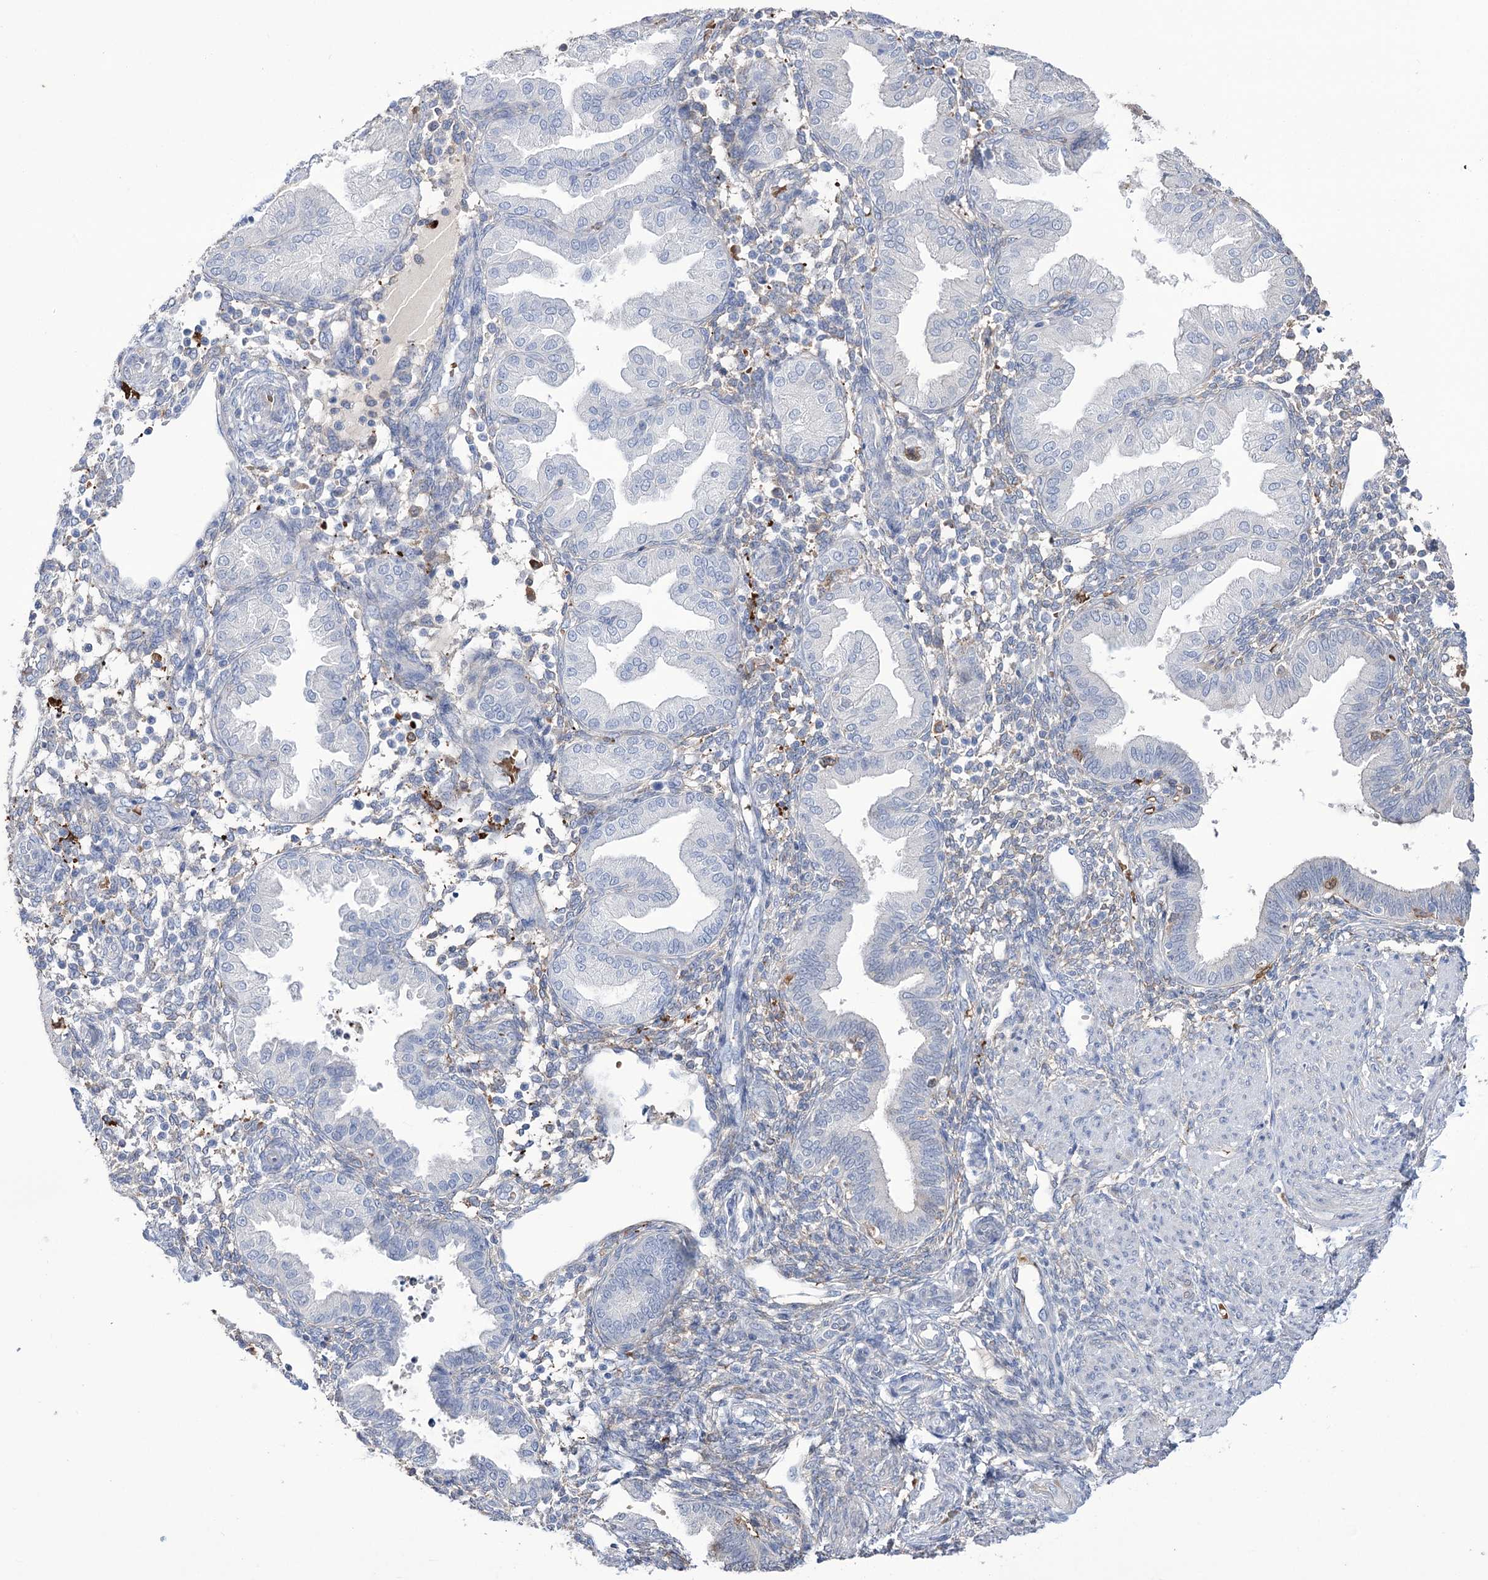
{"staining": {"intensity": "negative", "quantity": "none", "location": "none"}, "tissue": "endometrium", "cell_type": "Cells in endometrial stroma", "image_type": "normal", "snomed": [{"axis": "morphology", "description": "Normal tissue, NOS"}, {"axis": "topography", "description": "Endometrium"}], "caption": "Image shows no protein positivity in cells in endometrial stroma of benign endometrium.", "gene": "ZNF622", "patient": {"sex": "female", "age": 53}}